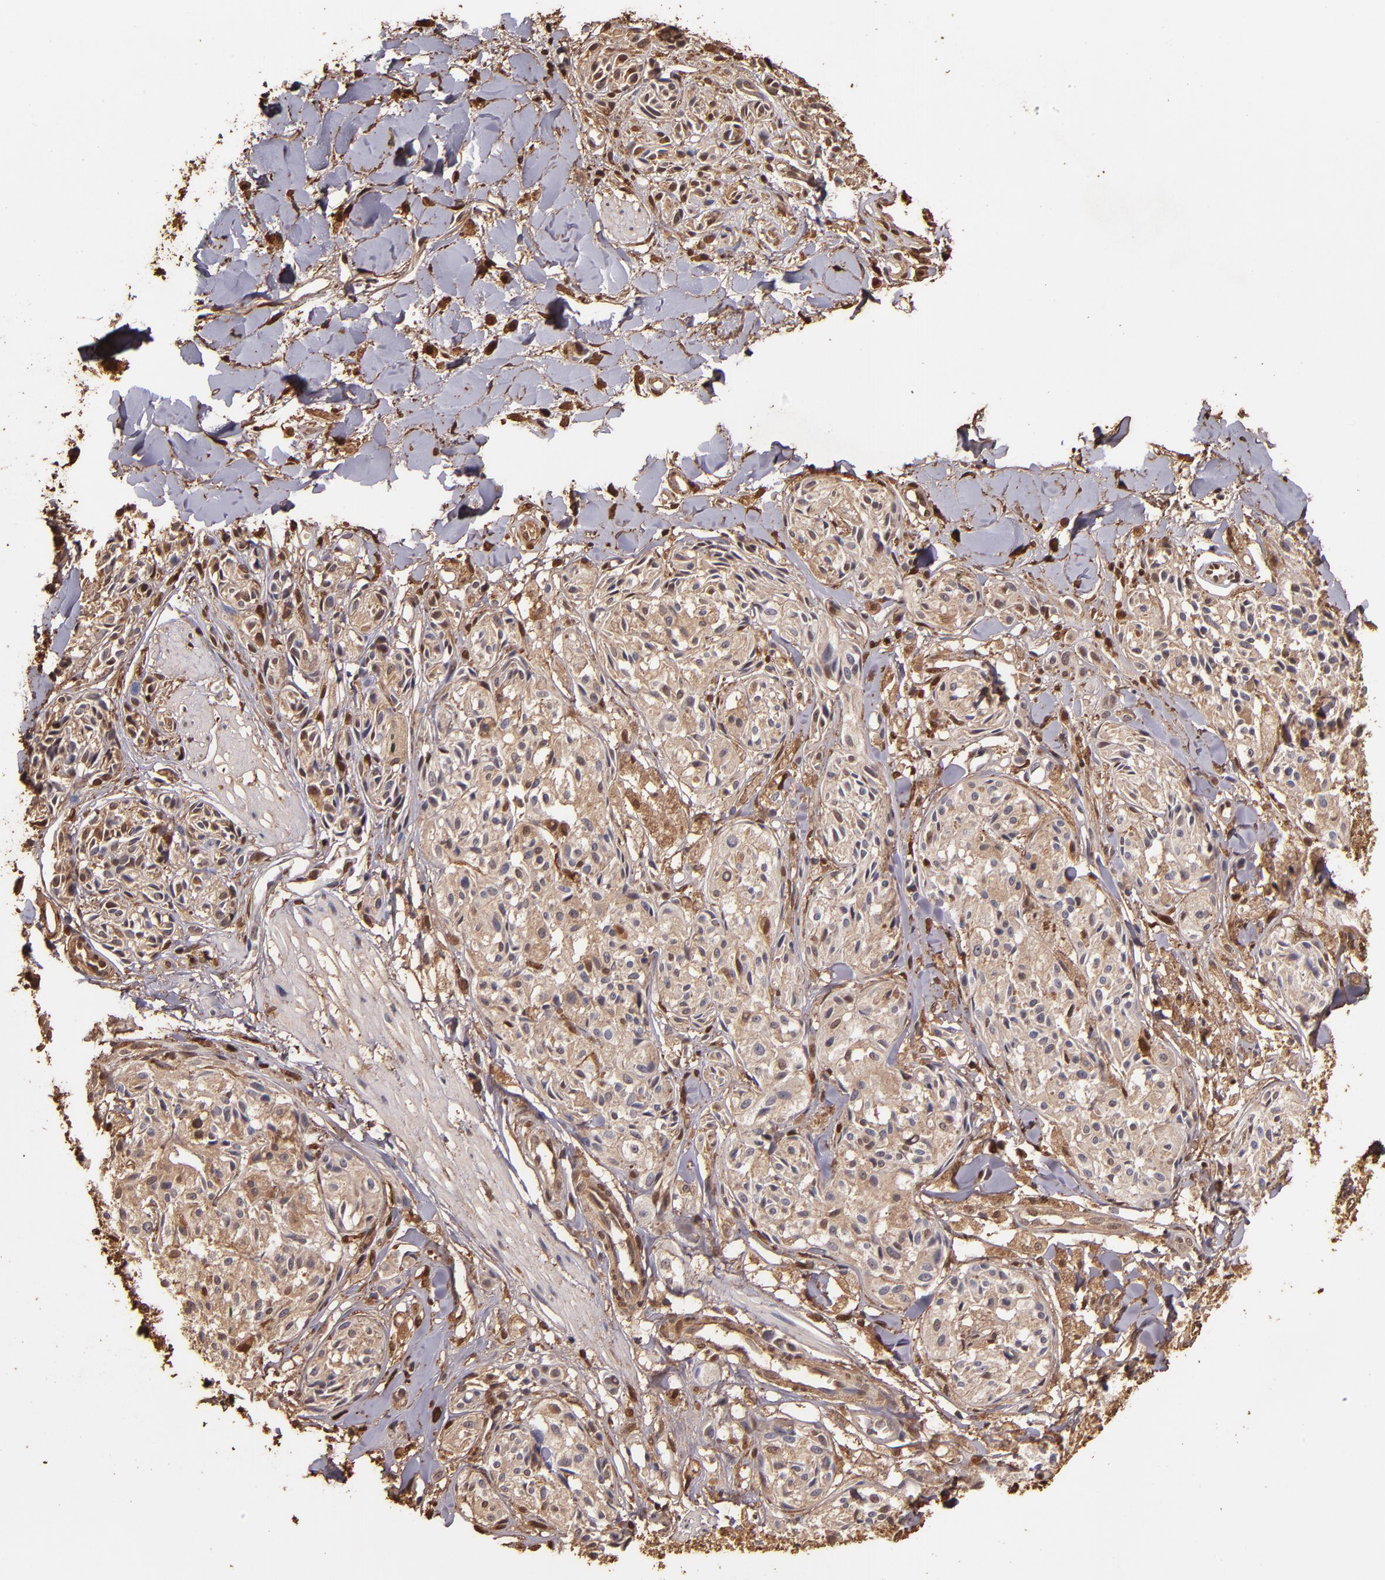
{"staining": {"intensity": "weak", "quantity": ">75%", "location": "cytoplasmic/membranous"}, "tissue": "melanoma", "cell_type": "Tumor cells", "image_type": "cancer", "snomed": [{"axis": "morphology", "description": "Malignant melanoma, Metastatic site"}, {"axis": "topography", "description": "Skin"}], "caption": "A high-resolution histopathology image shows immunohistochemistry staining of melanoma, which exhibits weak cytoplasmic/membranous positivity in approximately >75% of tumor cells. The protein is stained brown, and the nuclei are stained in blue (DAB (3,3'-diaminobenzidine) IHC with brightfield microscopy, high magnification).", "gene": "S100A6", "patient": {"sex": "female", "age": 66}}